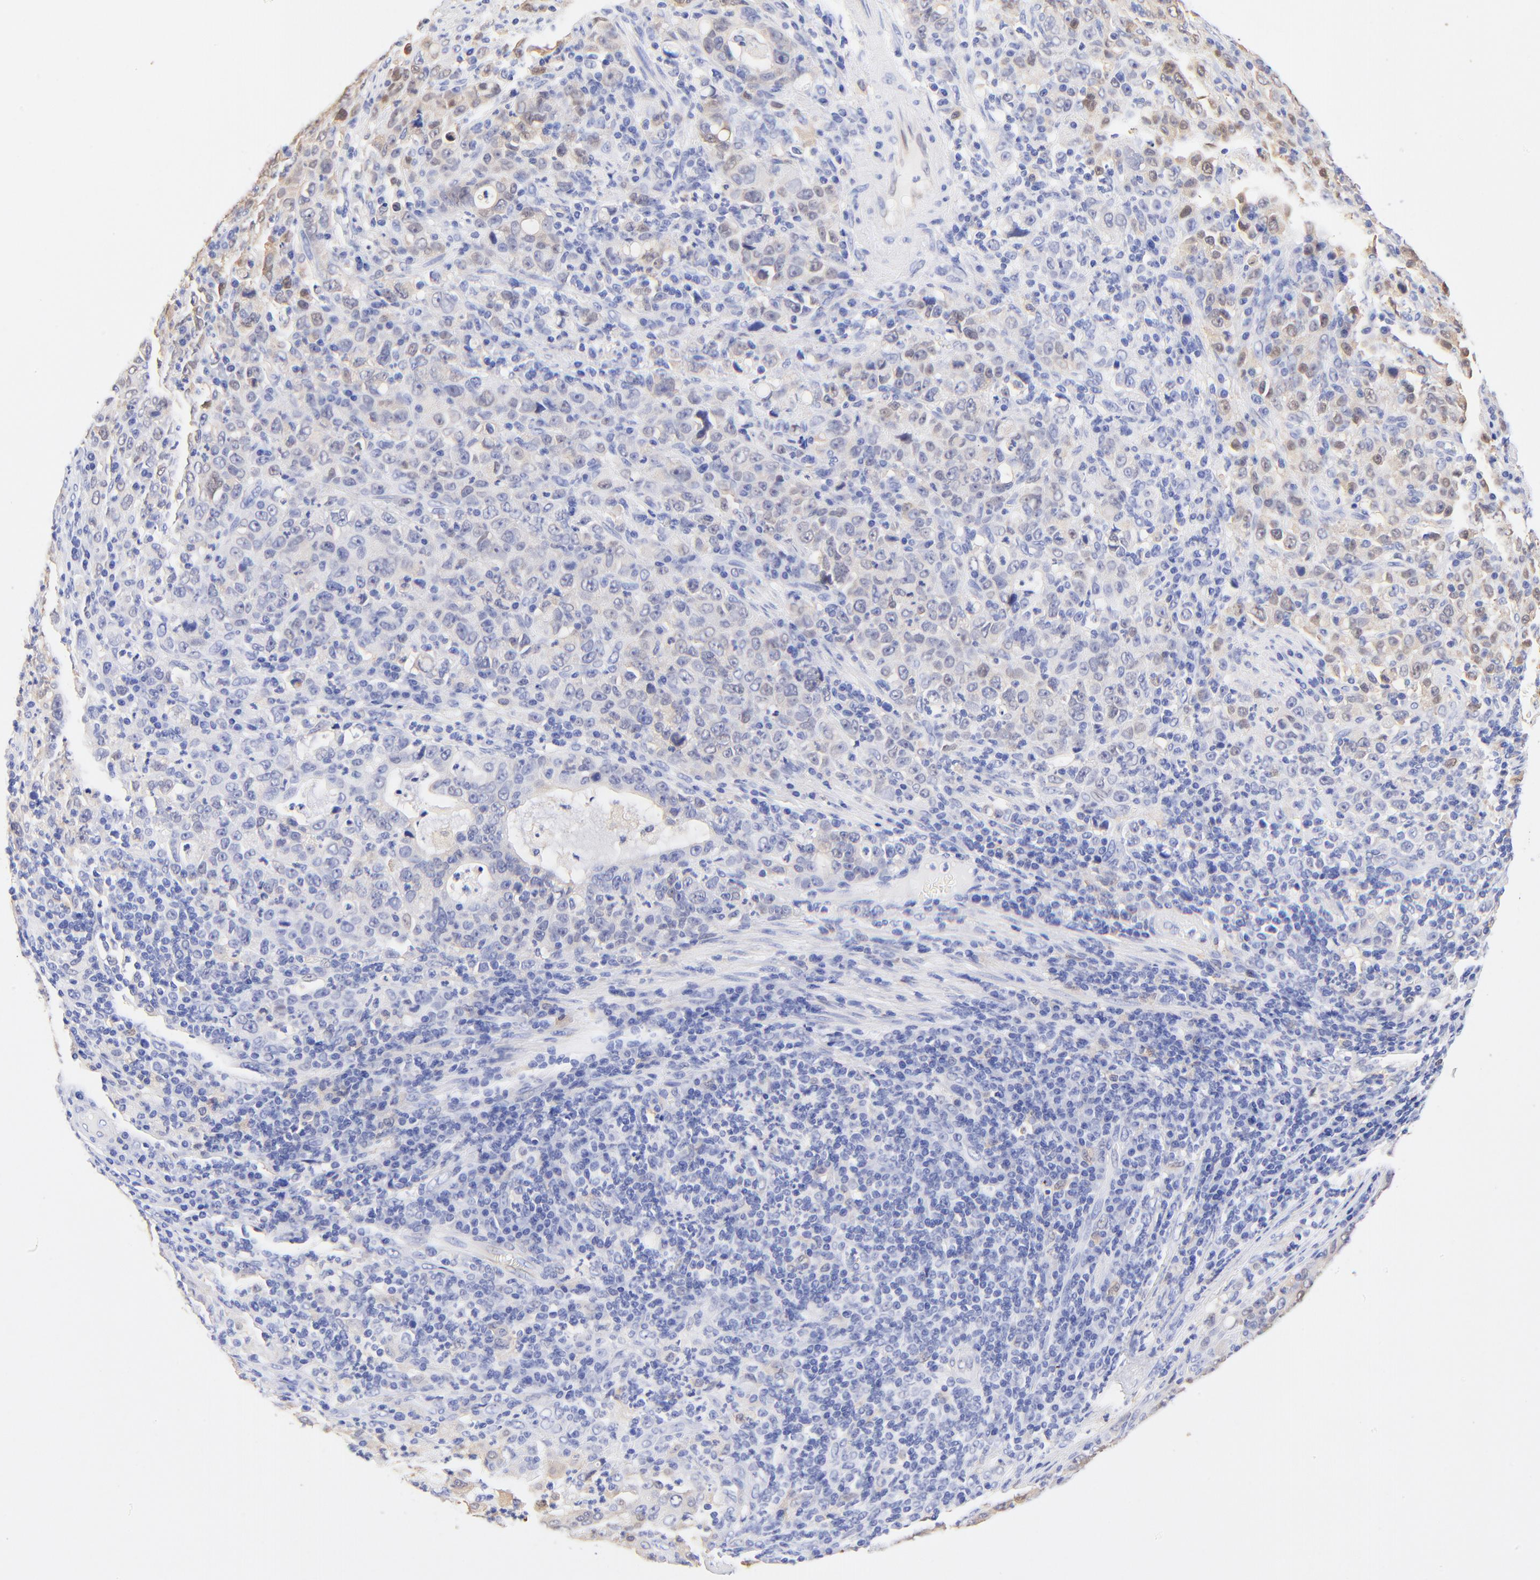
{"staining": {"intensity": "weak", "quantity": "<25%", "location": "nuclear"}, "tissue": "stomach cancer", "cell_type": "Tumor cells", "image_type": "cancer", "snomed": [{"axis": "morphology", "description": "Adenocarcinoma, NOS"}, {"axis": "topography", "description": "Stomach, upper"}], "caption": "Stomach cancer (adenocarcinoma) was stained to show a protein in brown. There is no significant positivity in tumor cells.", "gene": "ALDH1A1", "patient": {"sex": "female", "age": 50}}